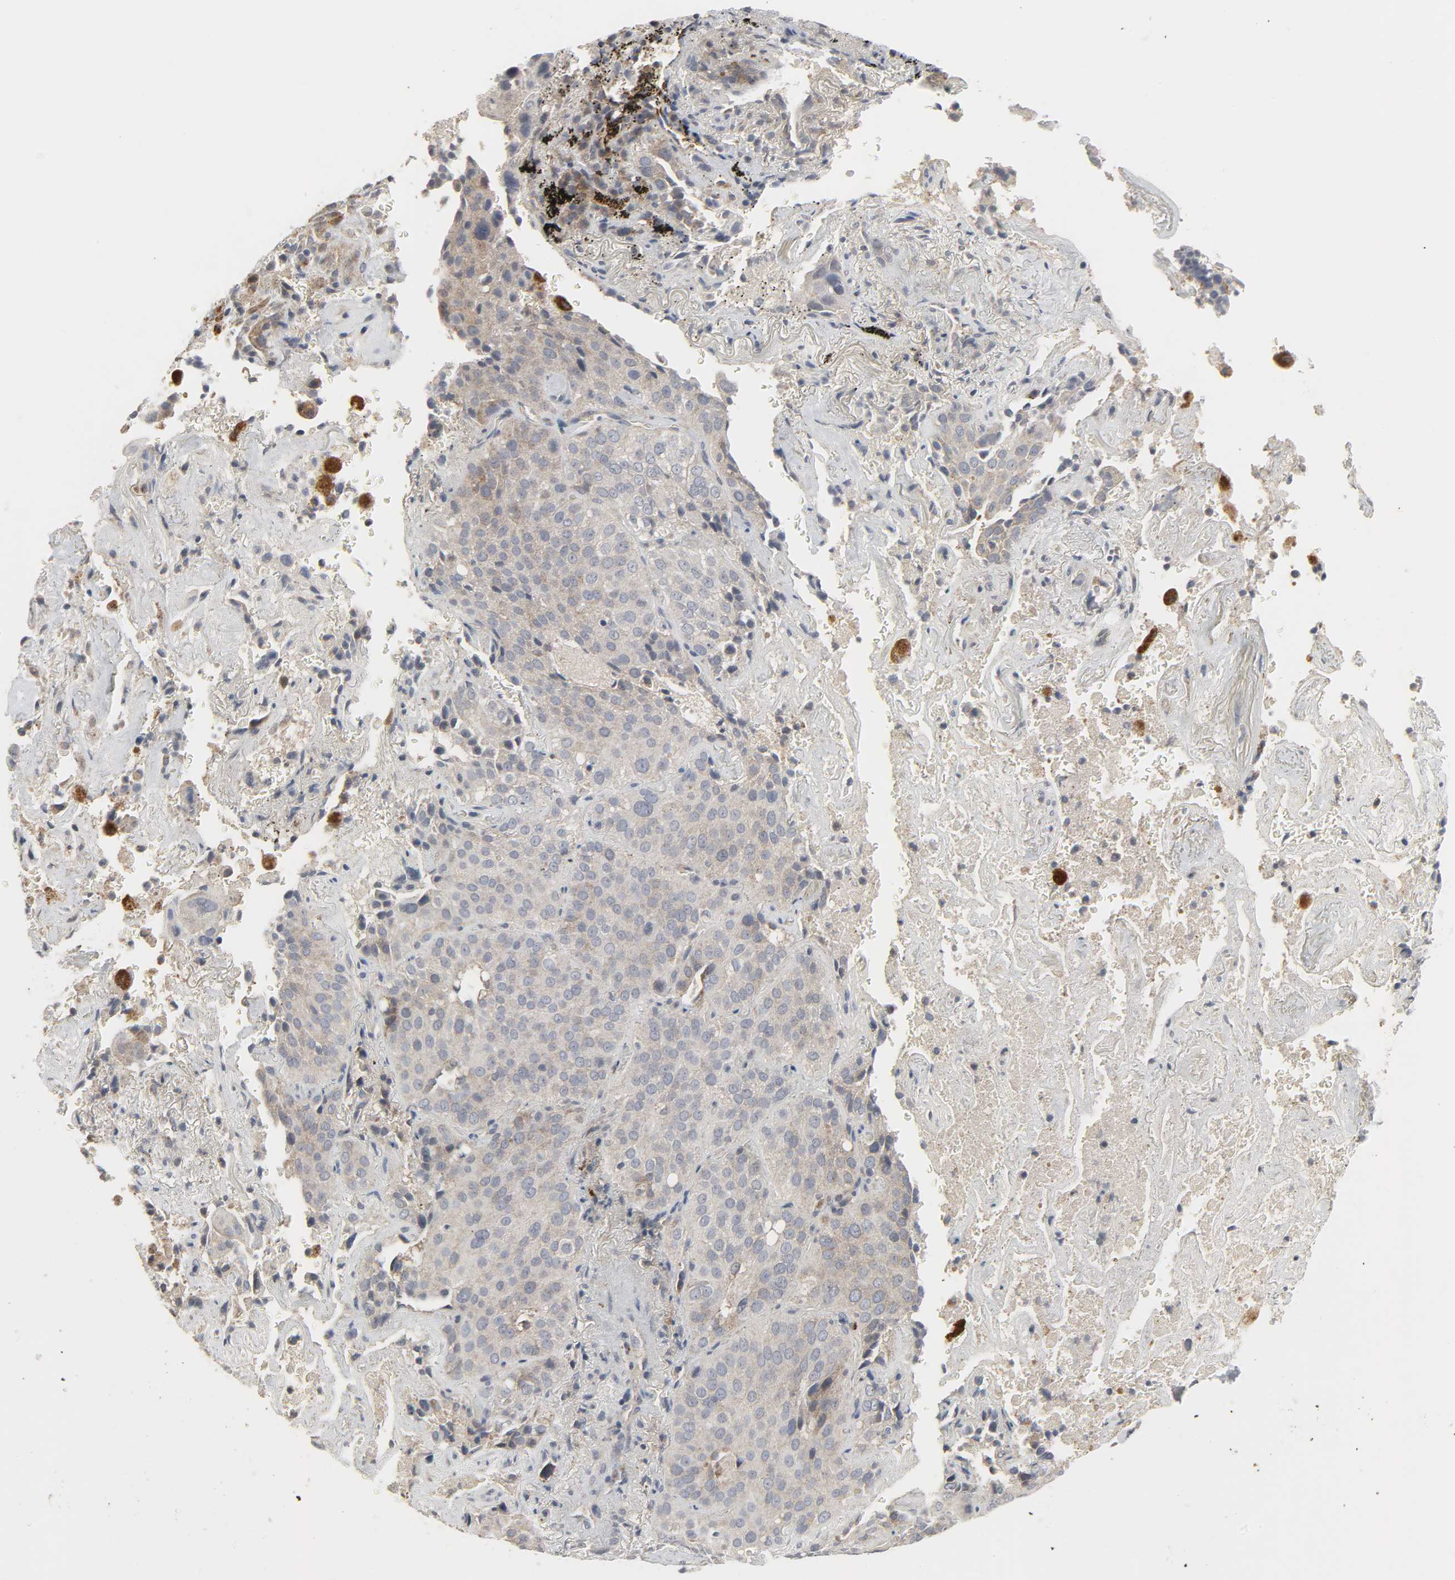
{"staining": {"intensity": "moderate", "quantity": "25%-75%", "location": "cytoplasmic/membranous"}, "tissue": "lung cancer", "cell_type": "Tumor cells", "image_type": "cancer", "snomed": [{"axis": "morphology", "description": "Squamous cell carcinoma, NOS"}, {"axis": "topography", "description": "Lung"}], "caption": "Protein staining reveals moderate cytoplasmic/membranous positivity in approximately 25%-75% of tumor cells in squamous cell carcinoma (lung).", "gene": "CLIP1", "patient": {"sex": "male", "age": 54}}